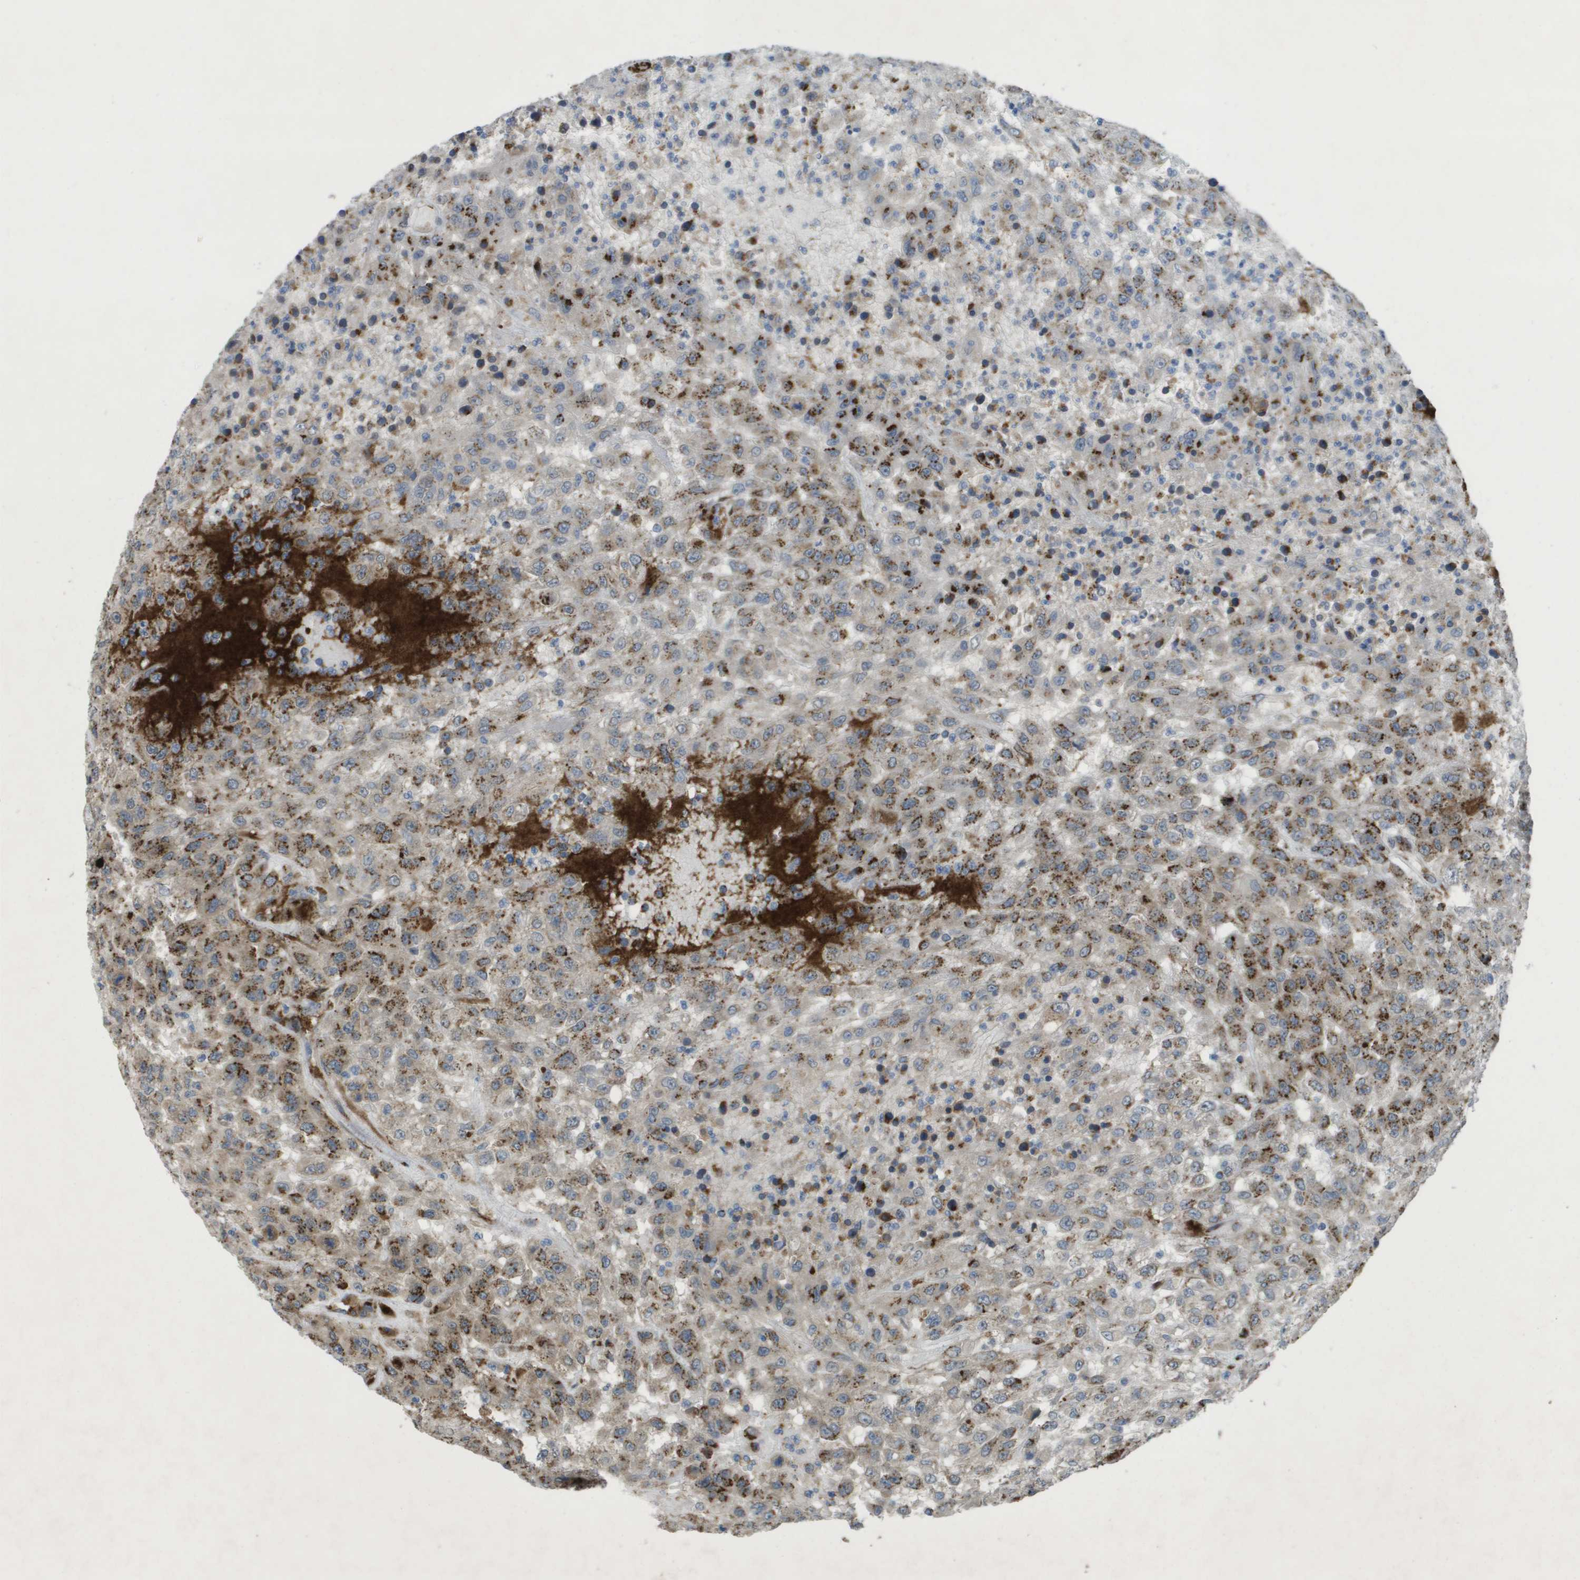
{"staining": {"intensity": "moderate", "quantity": "25%-75%", "location": "cytoplasmic/membranous"}, "tissue": "urothelial cancer", "cell_type": "Tumor cells", "image_type": "cancer", "snomed": [{"axis": "morphology", "description": "Urothelial carcinoma, High grade"}, {"axis": "topography", "description": "Urinary bladder"}], "caption": "IHC (DAB (3,3'-diaminobenzidine)) staining of urothelial carcinoma (high-grade) reveals moderate cytoplasmic/membranous protein expression in about 25%-75% of tumor cells.", "gene": "QSOX2", "patient": {"sex": "male", "age": 46}}